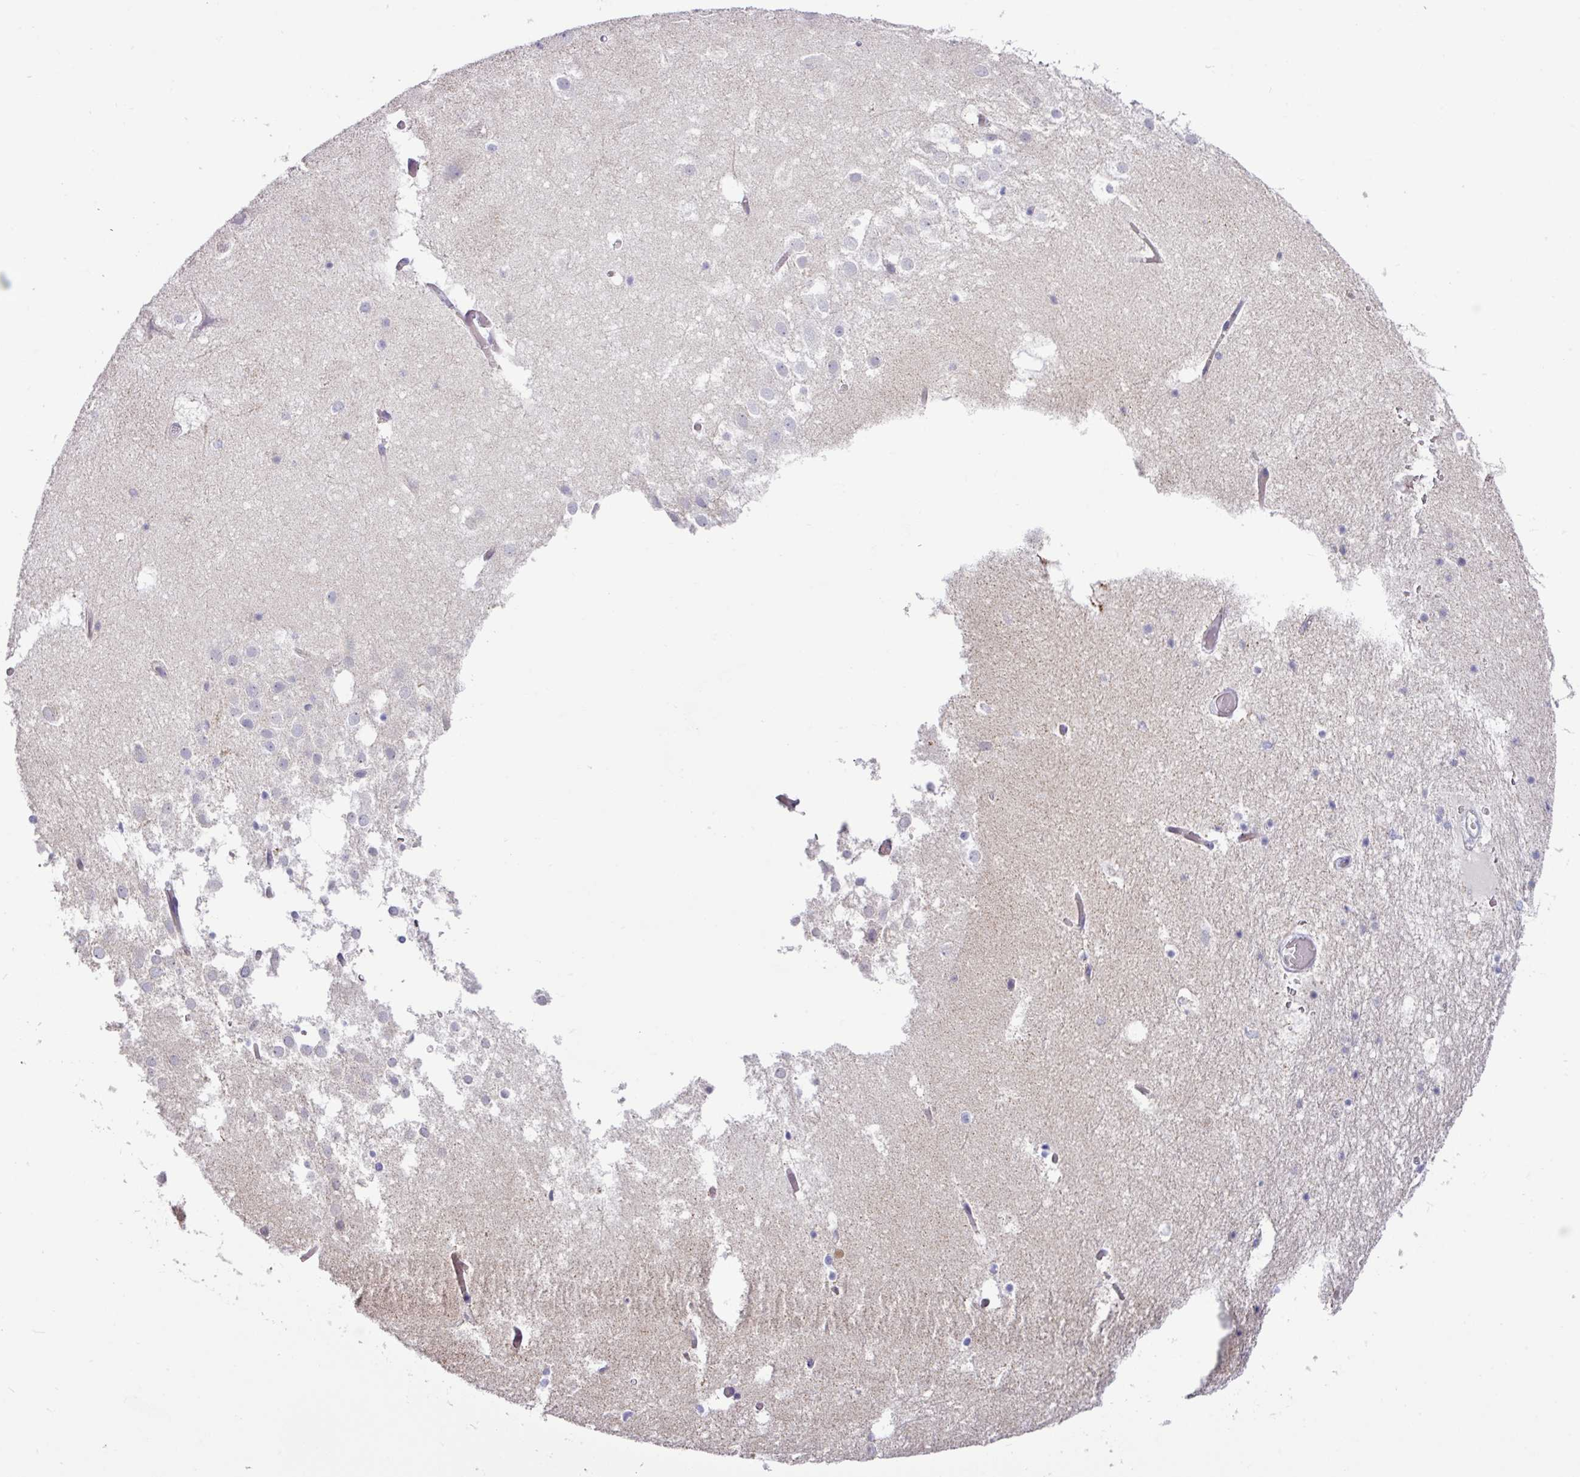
{"staining": {"intensity": "negative", "quantity": "none", "location": "none"}, "tissue": "hippocampus", "cell_type": "Glial cells", "image_type": "normal", "snomed": [{"axis": "morphology", "description": "Normal tissue, NOS"}, {"axis": "topography", "description": "Hippocampus"}], "caption": "Immunohistochemistry (IHC) micrograph of unremarkable human hippocampus stained for a protein (brown), which shows no staining in glial cells. The staining is performed using DAB (3,3'-diaminobenzidine) brown chromogen with nuclei counter-stained in using hematoxylin.", "gene": "RGS16", "patient": {"sex": "female", "age": 52}}